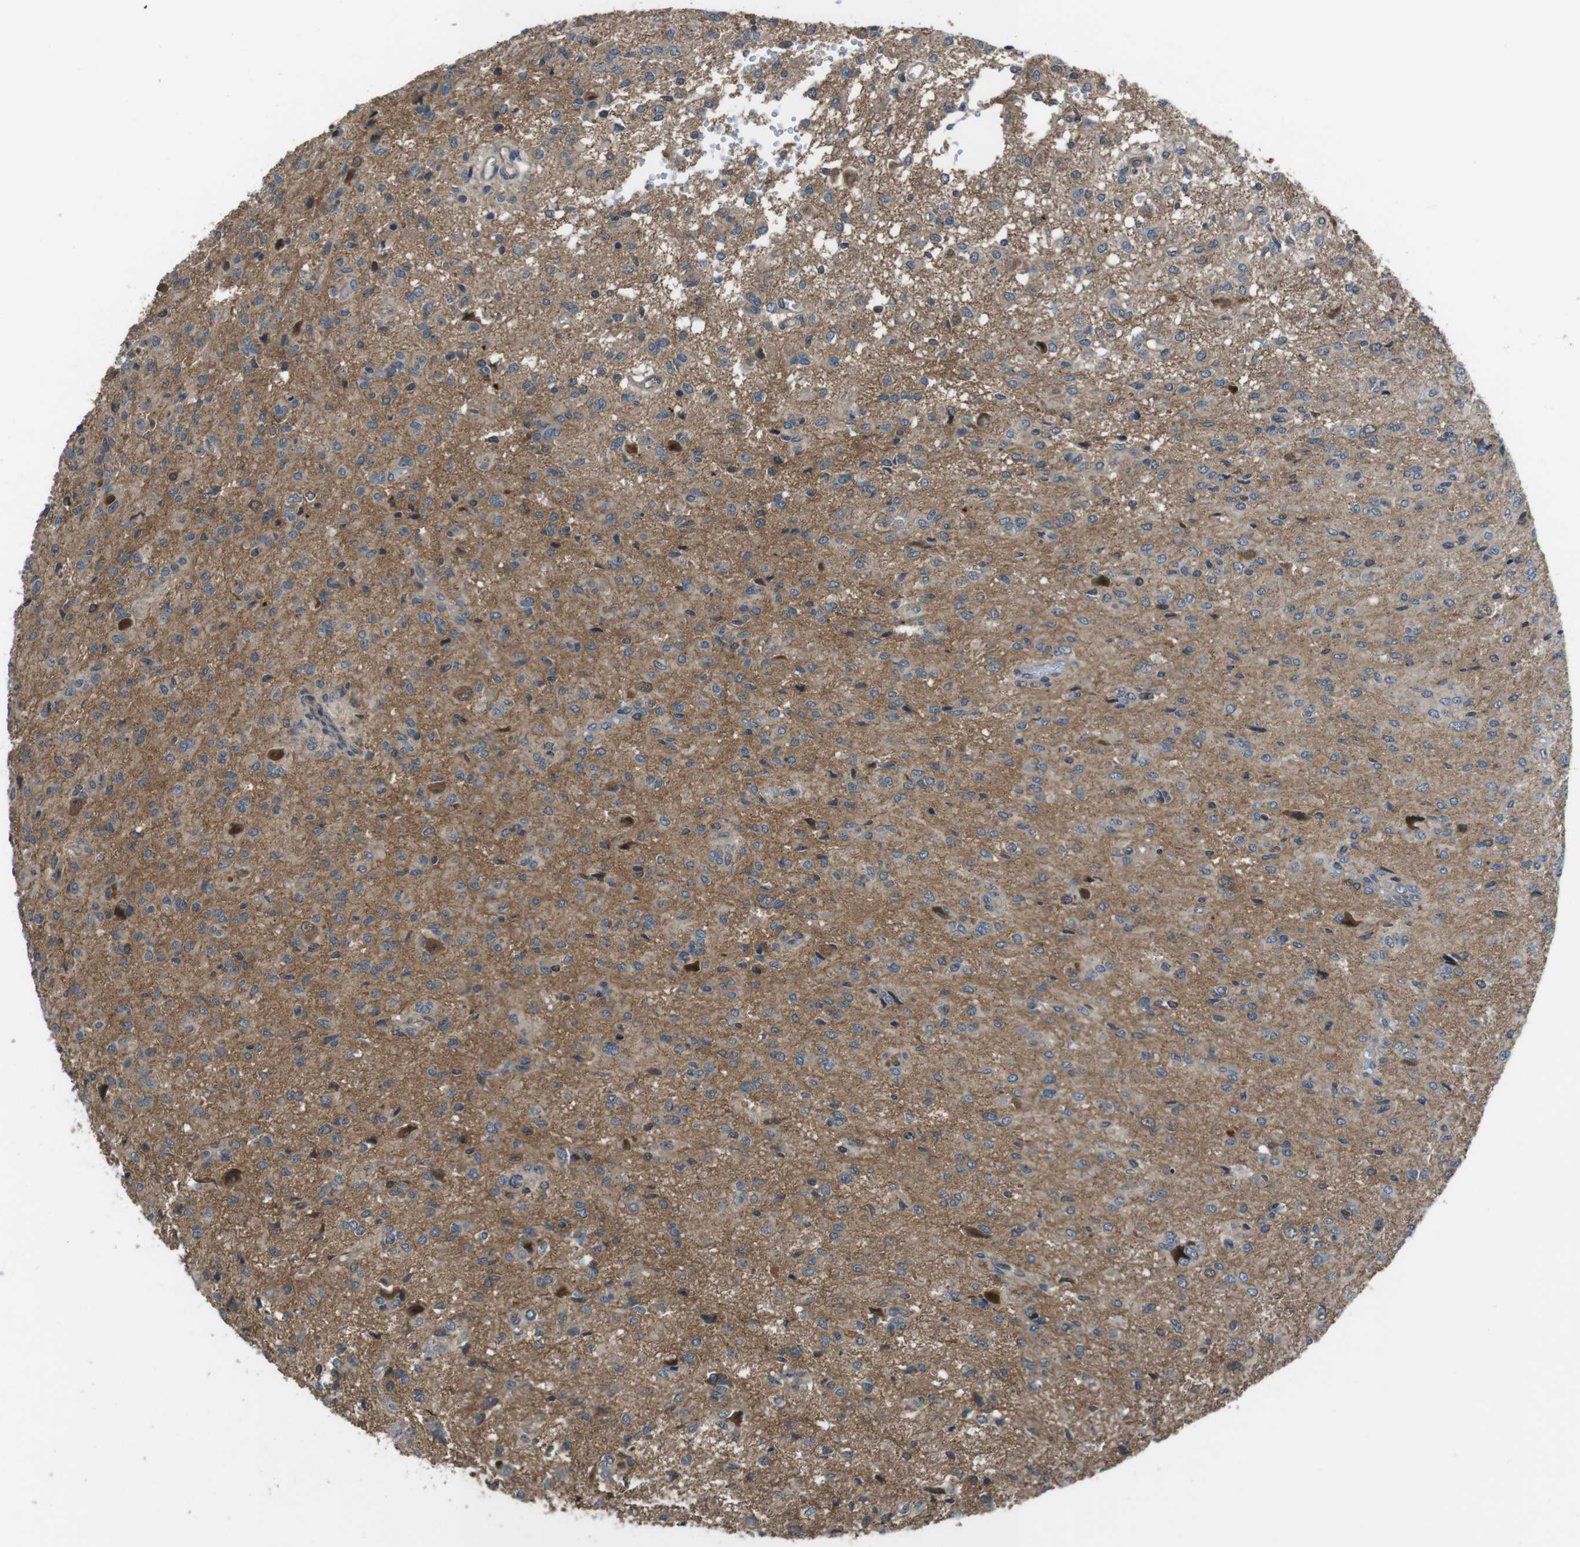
{"staining": {"intensity": "moderate", "quantity": "25%-75%", "location": "cytoplasmic/membranous"}, "tissue": "glioma", "cell_type": "Tumor cells", "image_type": "cancer", "snomed": [{"axis": "morphology", "description": "Glioma, malignant, High grade"}, {"axis": "topography", "description": "Brain"}], "caption": "Human high-grade glioma (malignant) stained with a brown dye displays moderate cytoplasmic/membranous positive staining in approximately 25%-75% of tumor cells.", "gene": "SLC22A23", "patient": {"sex": "female", "age": 59}}